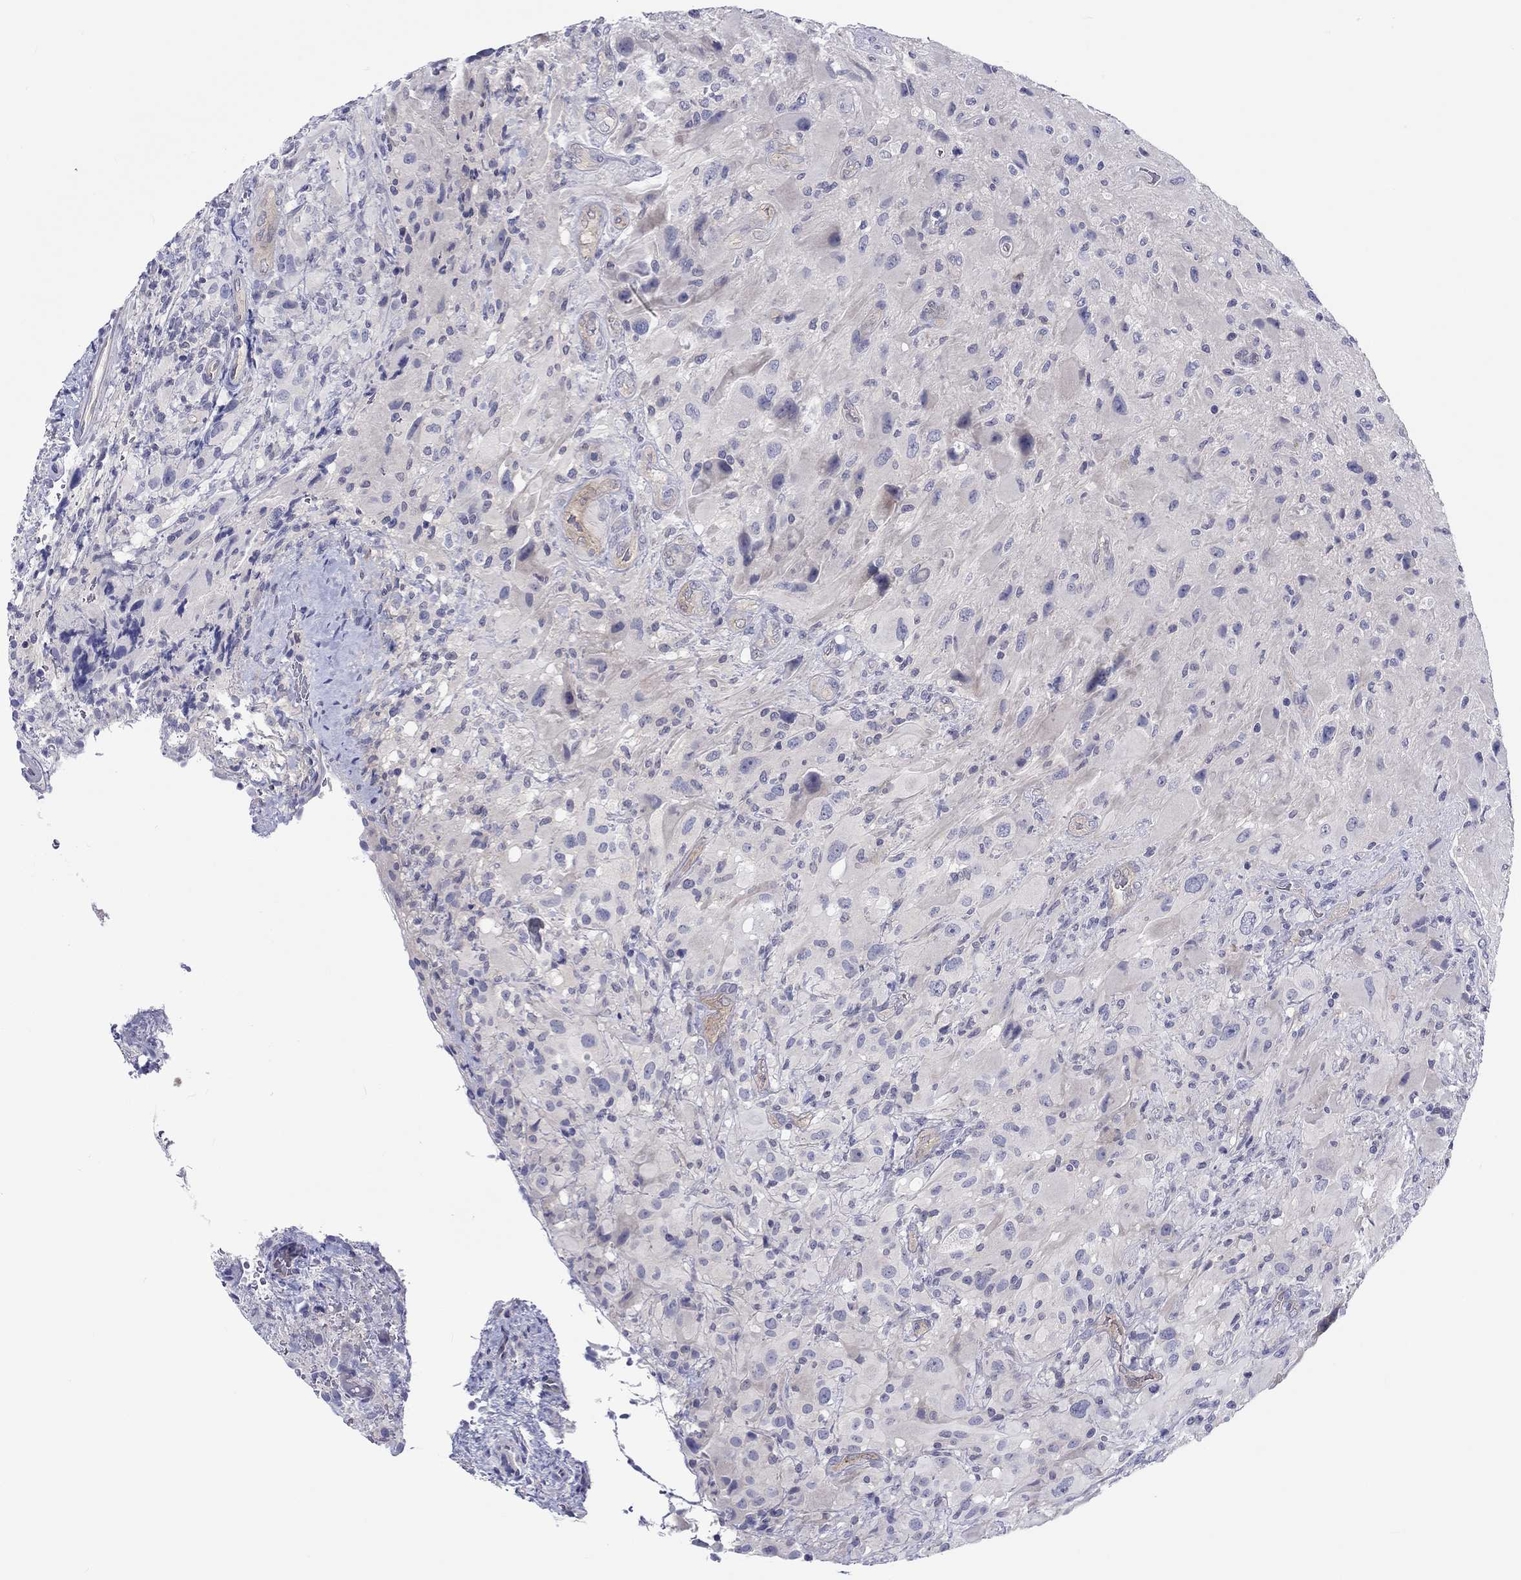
{"staining": {"intensity": "negative", "quantity": "none", "location": "none"}, "tissue": "glioma", "cell_type": "Tumor cells", "image_type": "cancer", "snomed": [{"axis": "morphology", "description": "Glioma, malignant, High grade"}, {"axis": "topography", "description": "Cerebral cortex"}], "caption": "DAB (3,3'-diaminobenzidine) immunohistochemical staining of malignant high-grade glioma displays no significant staining in tumor cells. (Brightfield microscopy of DAB (3,3'-diaminobenzidine) immunohistochemistry (IHC) at high magnification).", "gene": "ABCG4", "patient": {"sex": "male", "age": 35}}